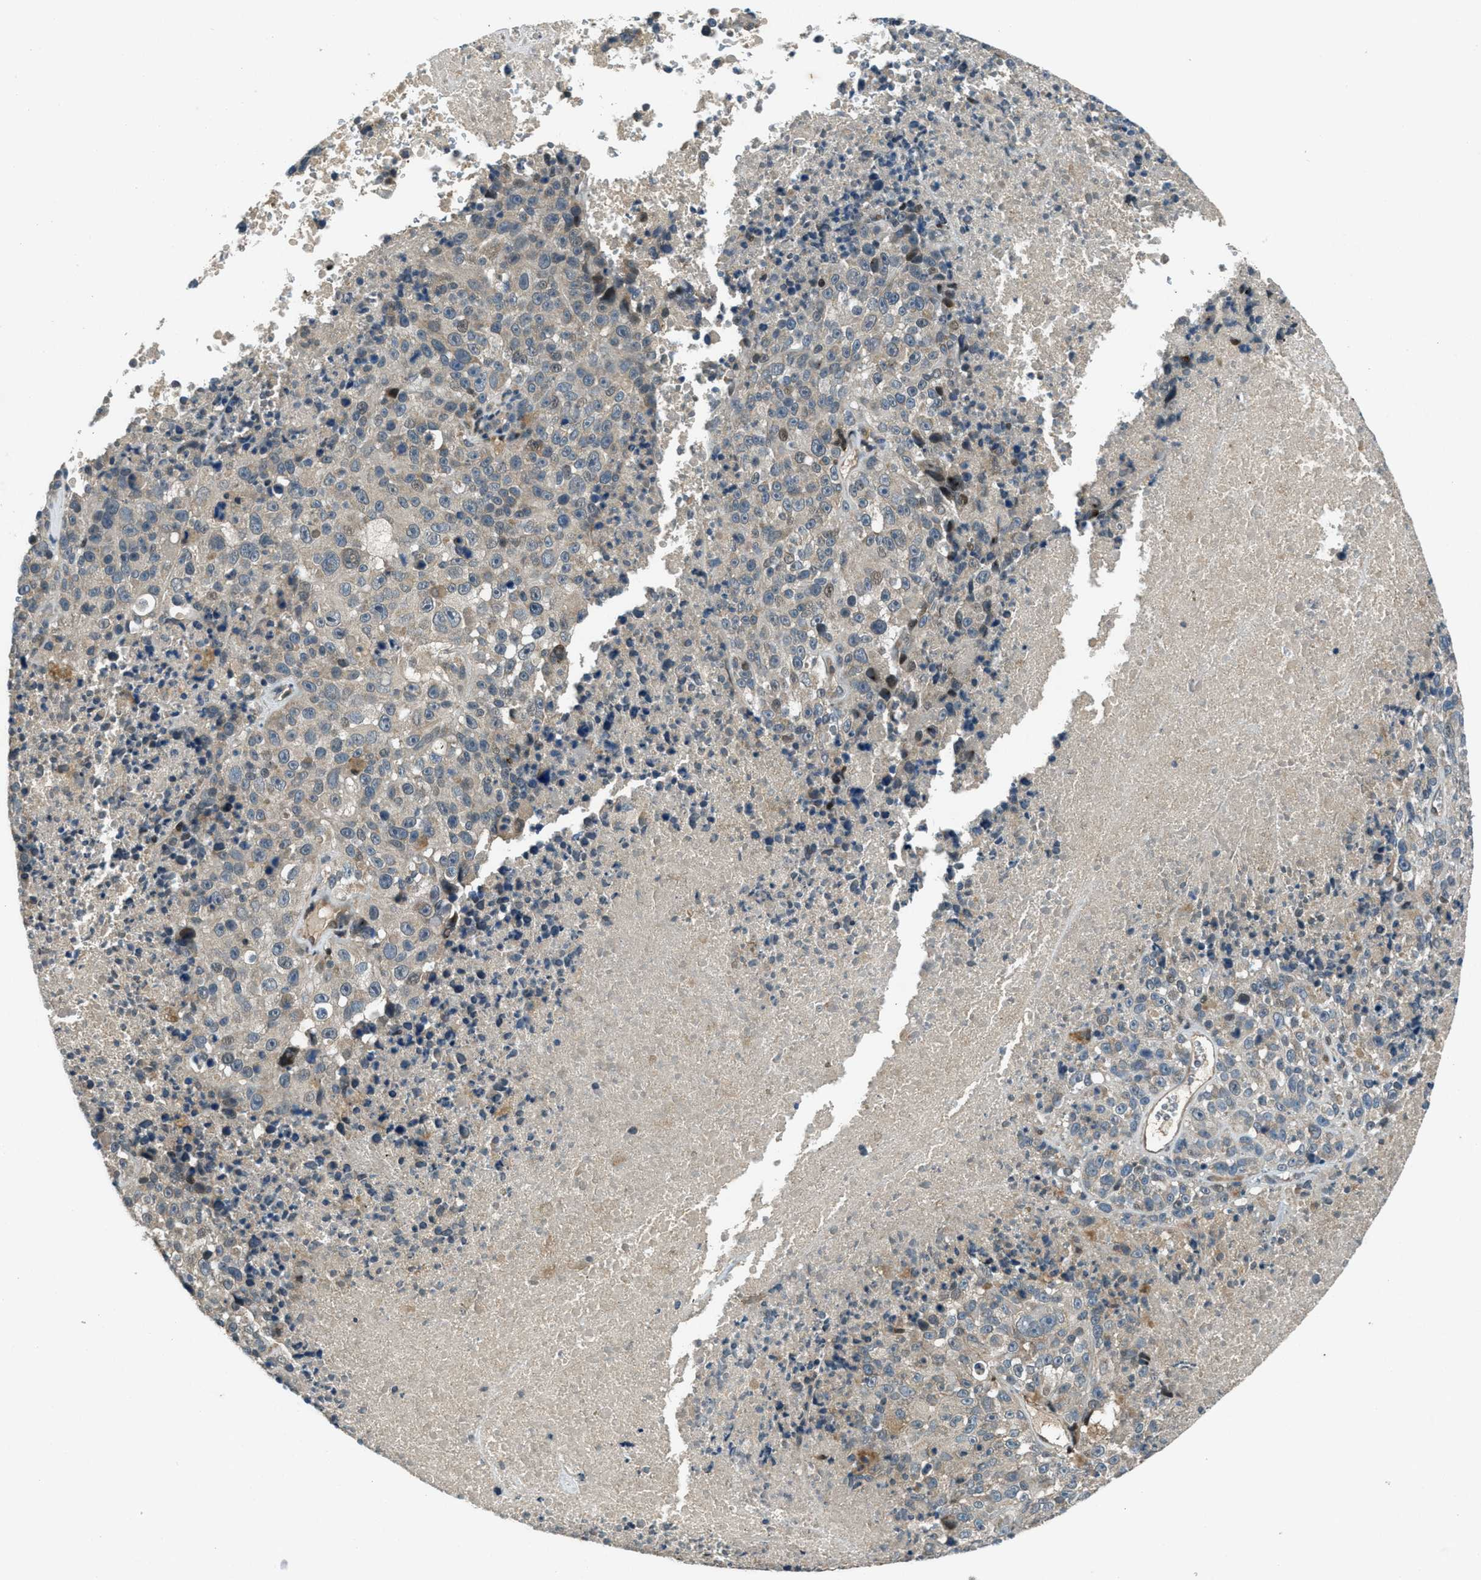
{"staining": {"intensity": "weak", "quantity": "<25%", "location": "cytoplasmic/membranous"}, "tissue": "melanoma", "cell_type": "Tumor cells", "image_type": "cancer", "snomed": [{"axis": "morphology", "description": "Malignant melanoma, Metastatic site"}, {"axis": "topography", "description": "Cerebral cortex"}], "caption": "High magnification brightfield microscopy of malignant melanoma (metastatic site) stained with DAB (brown) and counterstained with hematoxylin (blue): tumor cells show no significant positivity. (DAB (3,3'-diaminobenzidine) immunohistochemistry (IHC) with hematoxylin counter stain).", "gene": "DUSP6", "patient": {"sex": "female", "age": 52}}